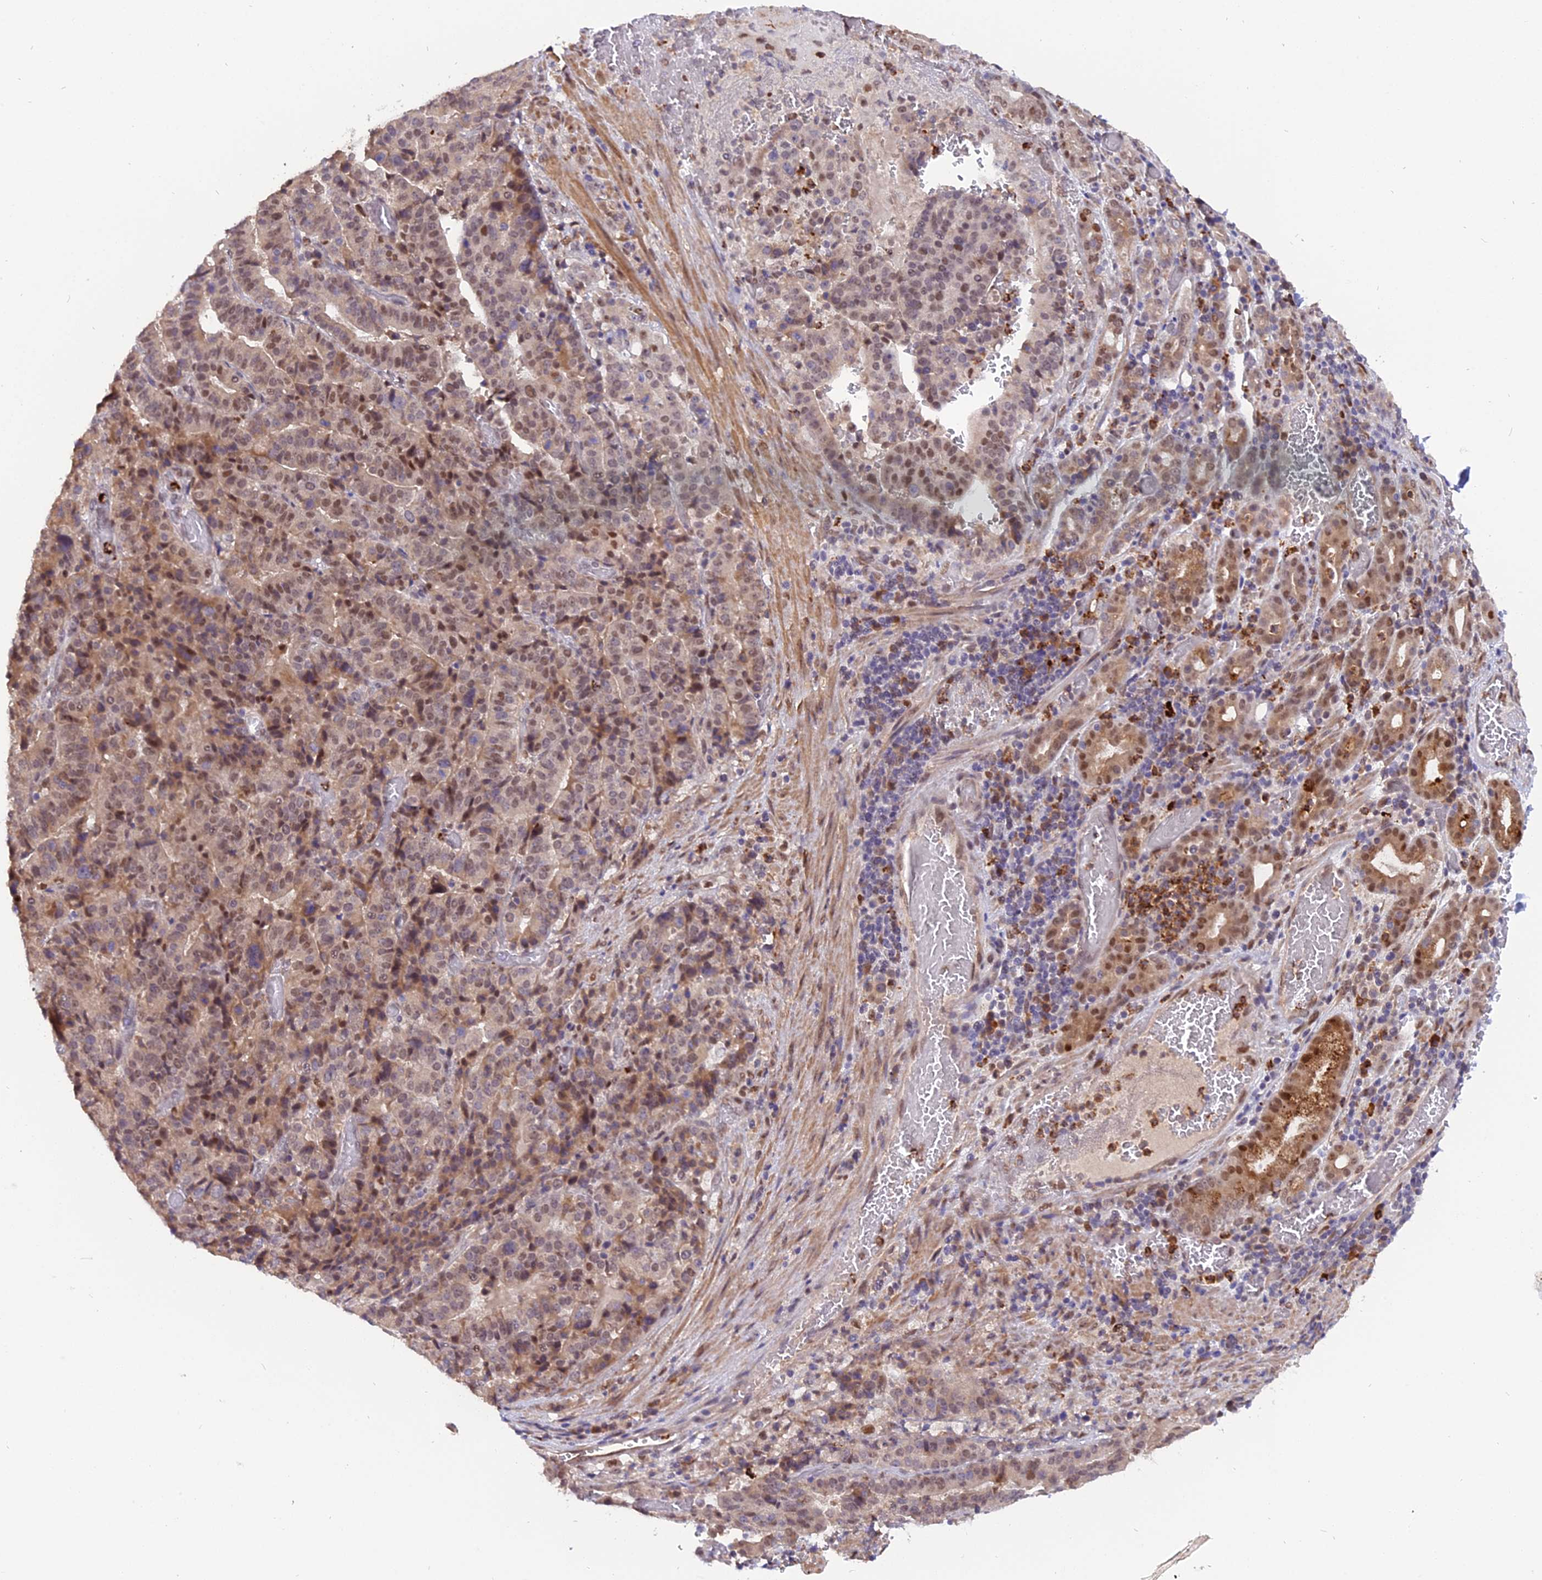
{"staining": {"intensity": "moderate", "quantity": "25%-75%", "location": "nuclear"}, "tissue": "stomach cancer", "cell_type": "Tumor cells", "image_type": "cancer", "snomed": [{"axis": "morphology", "description": "Adenocarcinoma, NOS"}, {"axis": "topography", "description": "Stomach"}], "caption": "There is medium levels of moderate nuclear expression in tumor cells of adenocarcinoma (stomach), as demonstrated by immunohistochemical staining (brown color).", "gene": "FAM118B", "patient": {"sex": "male", "age": 48}}